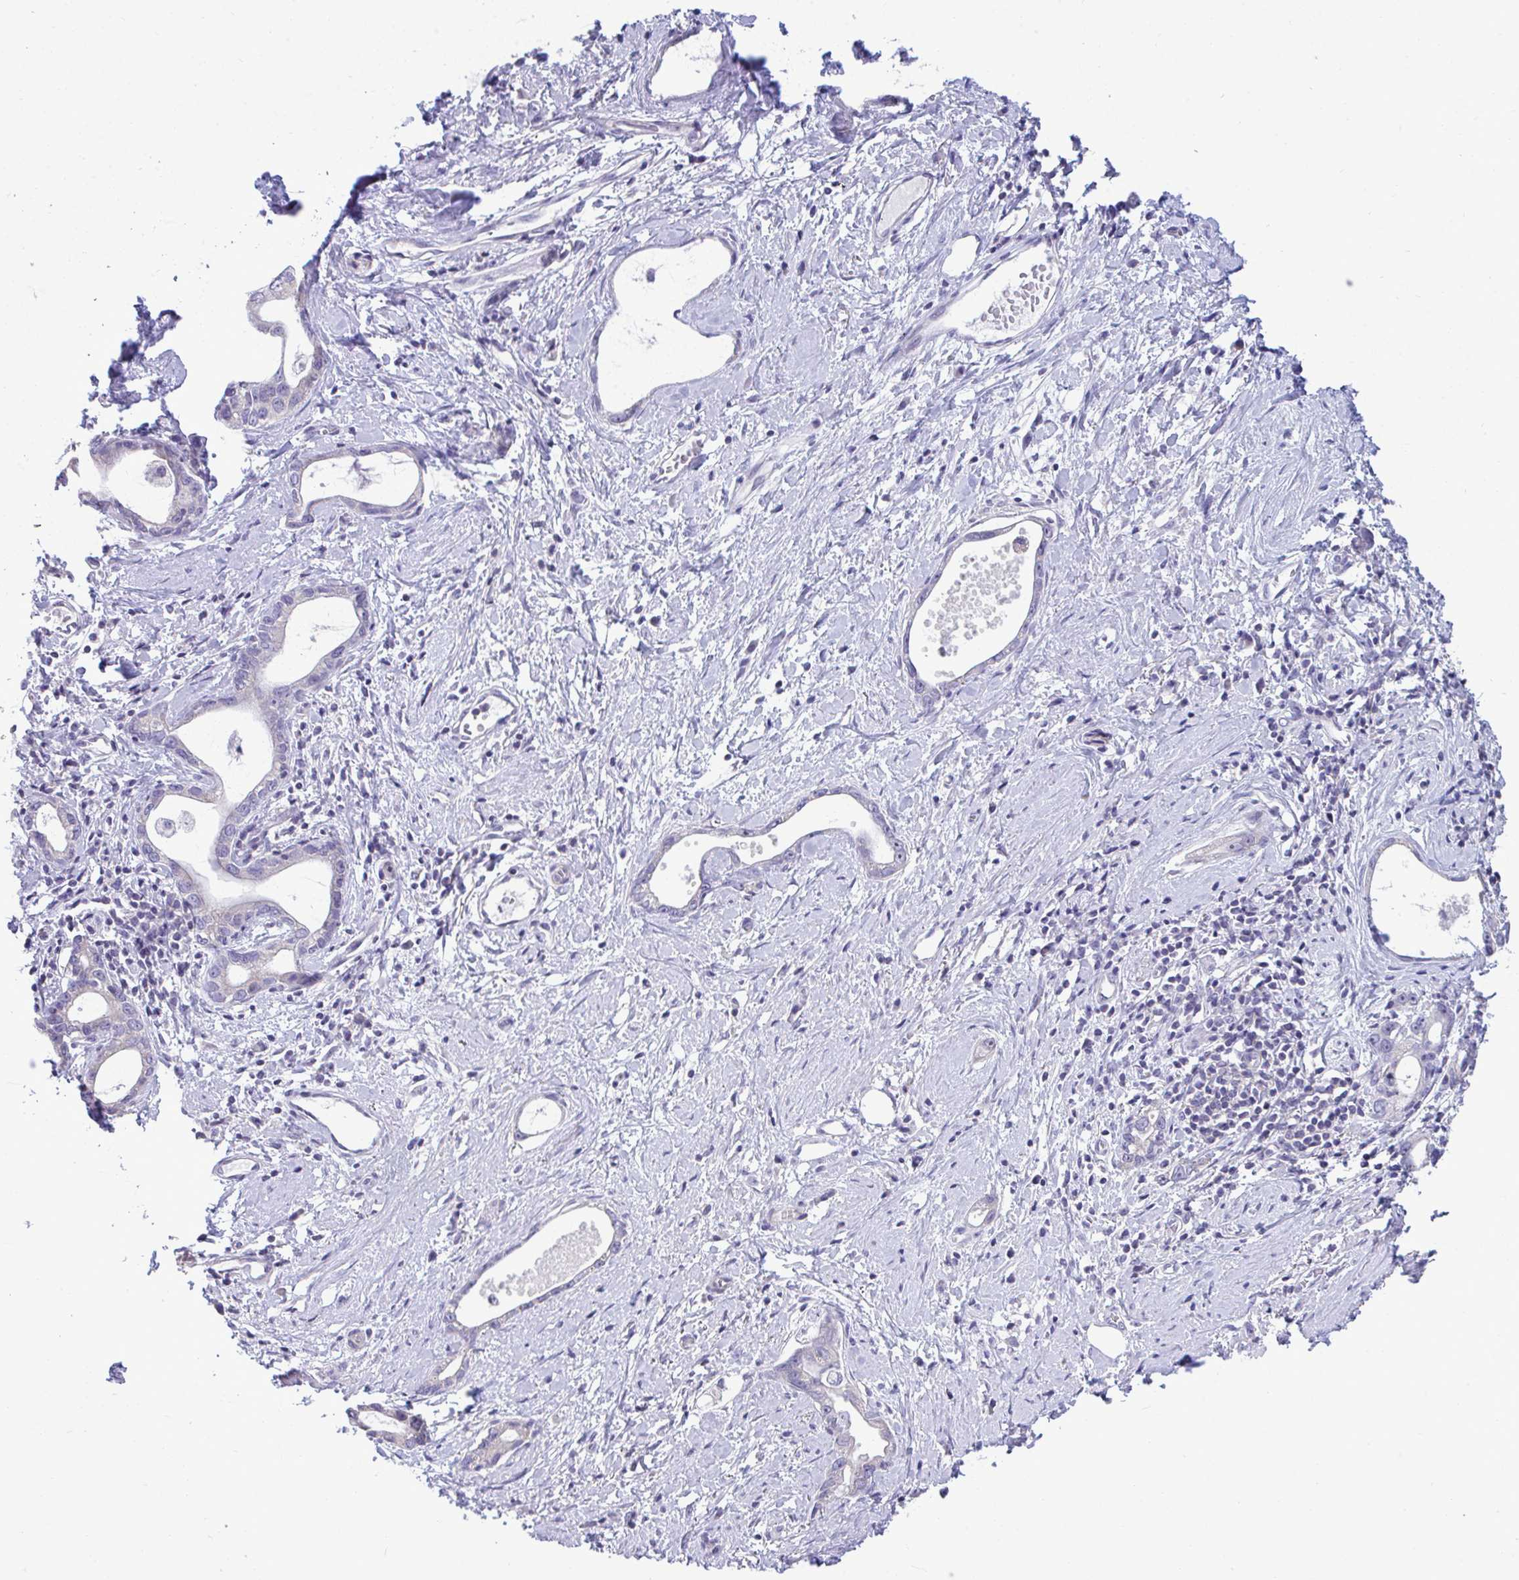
{"staining": {"intensity": "negative", "quantity": "none", "location": "none"}, "tissue": "stomach cancer", "cell_type": "Tumor cells", "image_type": "cancer", "snomed": [{"axis": "morphology", "description": "Adenocarcinoma, NOS"}, {"axis": "topography", "description": "Stomach"}], "caption": "Immunohistochemistry photomicrograph of neoplastic tissue: adenocarcinoma (stomach) stained with DAB (3,3'-diaminobenzidine) displays no significant protein expression in tumor cells. (Stains: DAB immunohistochemistry (IHC) with hematoxylin counter stain, Microscopy: brightfield microscopy at high magnification).", "gene": "PIGK", "patient": {"sex": "male", "age": 55}}